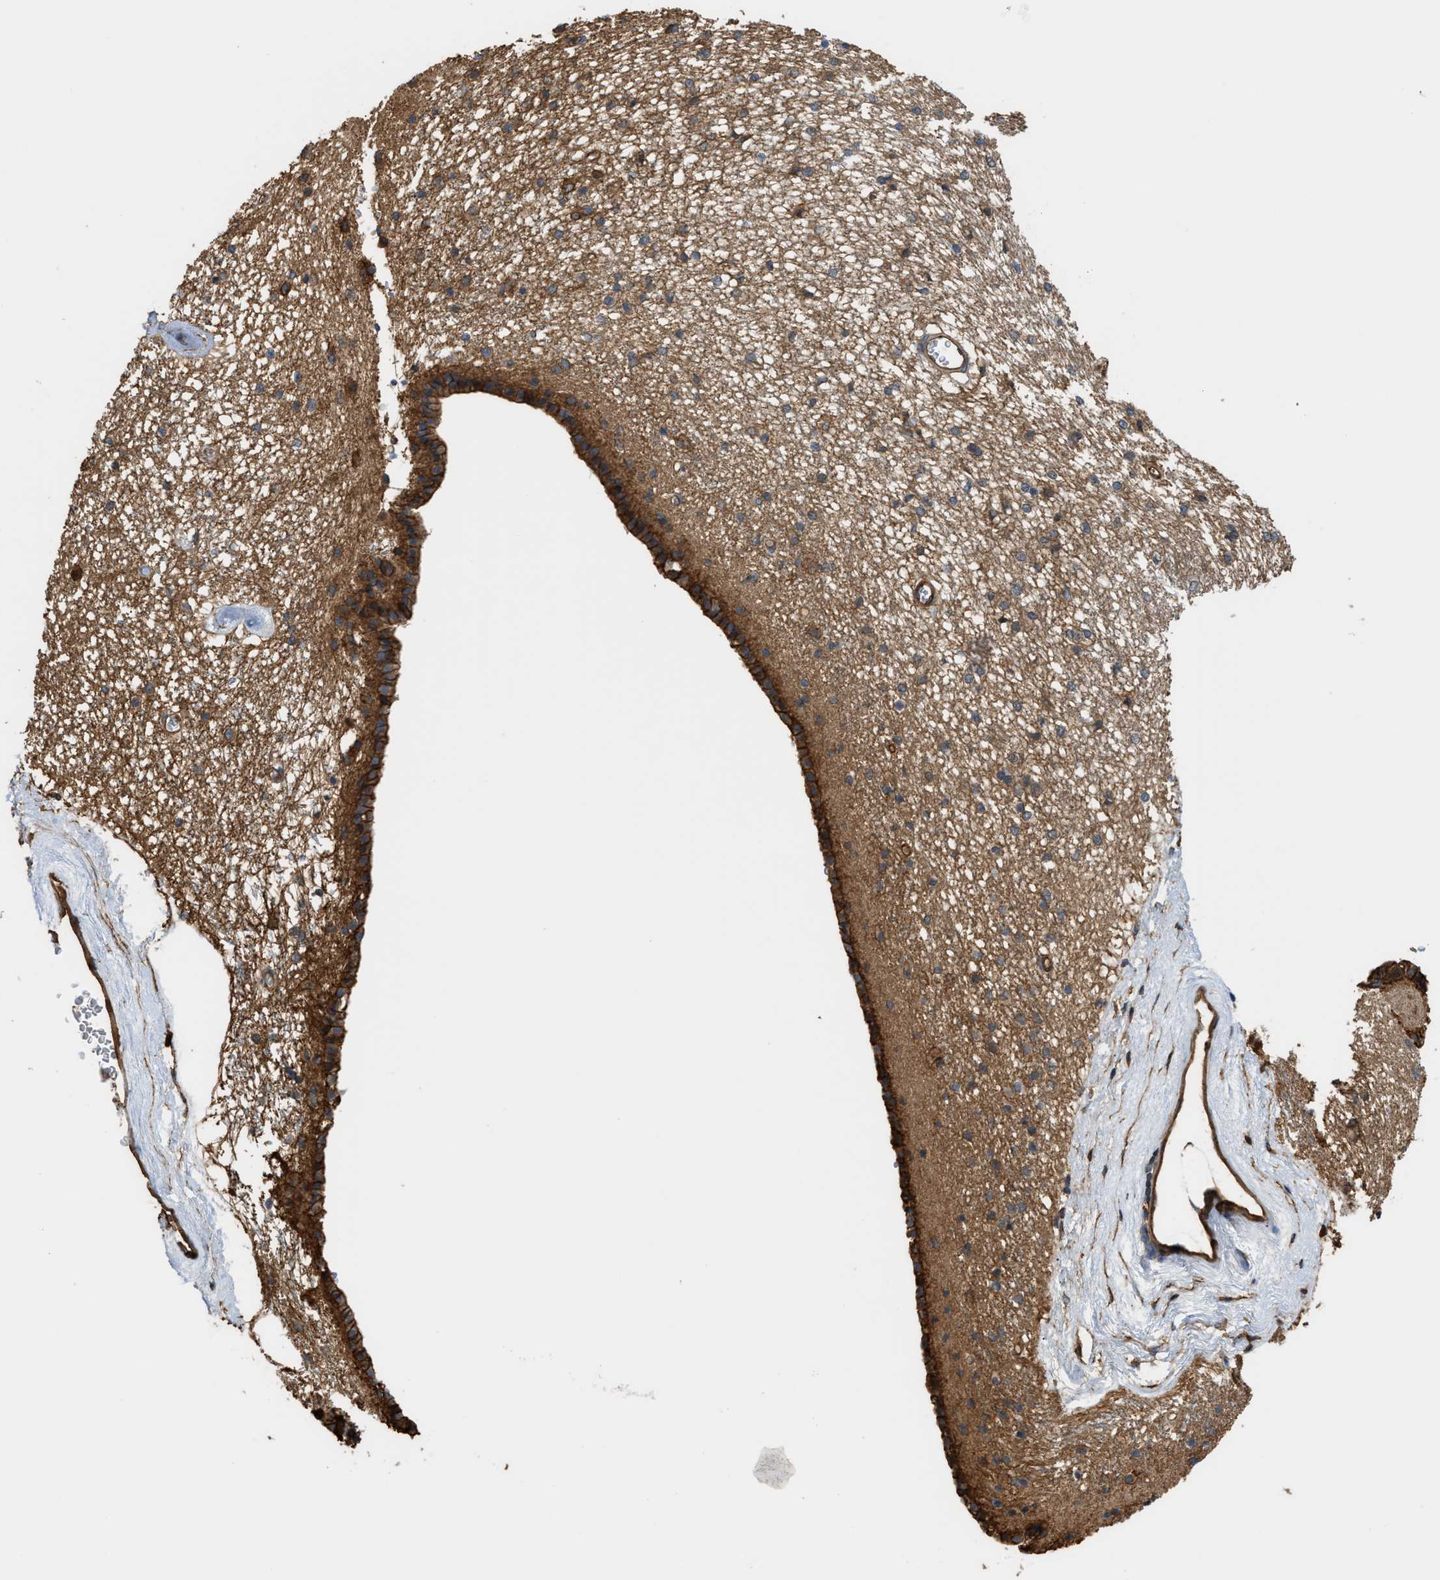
{"staining": {"intensity": "moderate", "quantity": "<25%", "location": "cytoplasmic/membranous"}, "tissue": "caudate", "cell_type": "Glial cells", "image_type": "normal", "snomed": [{"axis": "morphology", "description": "Normal tissue, NOS"}, {"axis": "topography", "description": "Lateral ventricle wall"}], "caption": "The photomicrograph displays staining of benign caudate, revealing moderate cytoplasmic/membranous protein expression (brown color) within glial cells.", "gene": "DDHD2", "patient": {"sex": "female", "age": 19}}